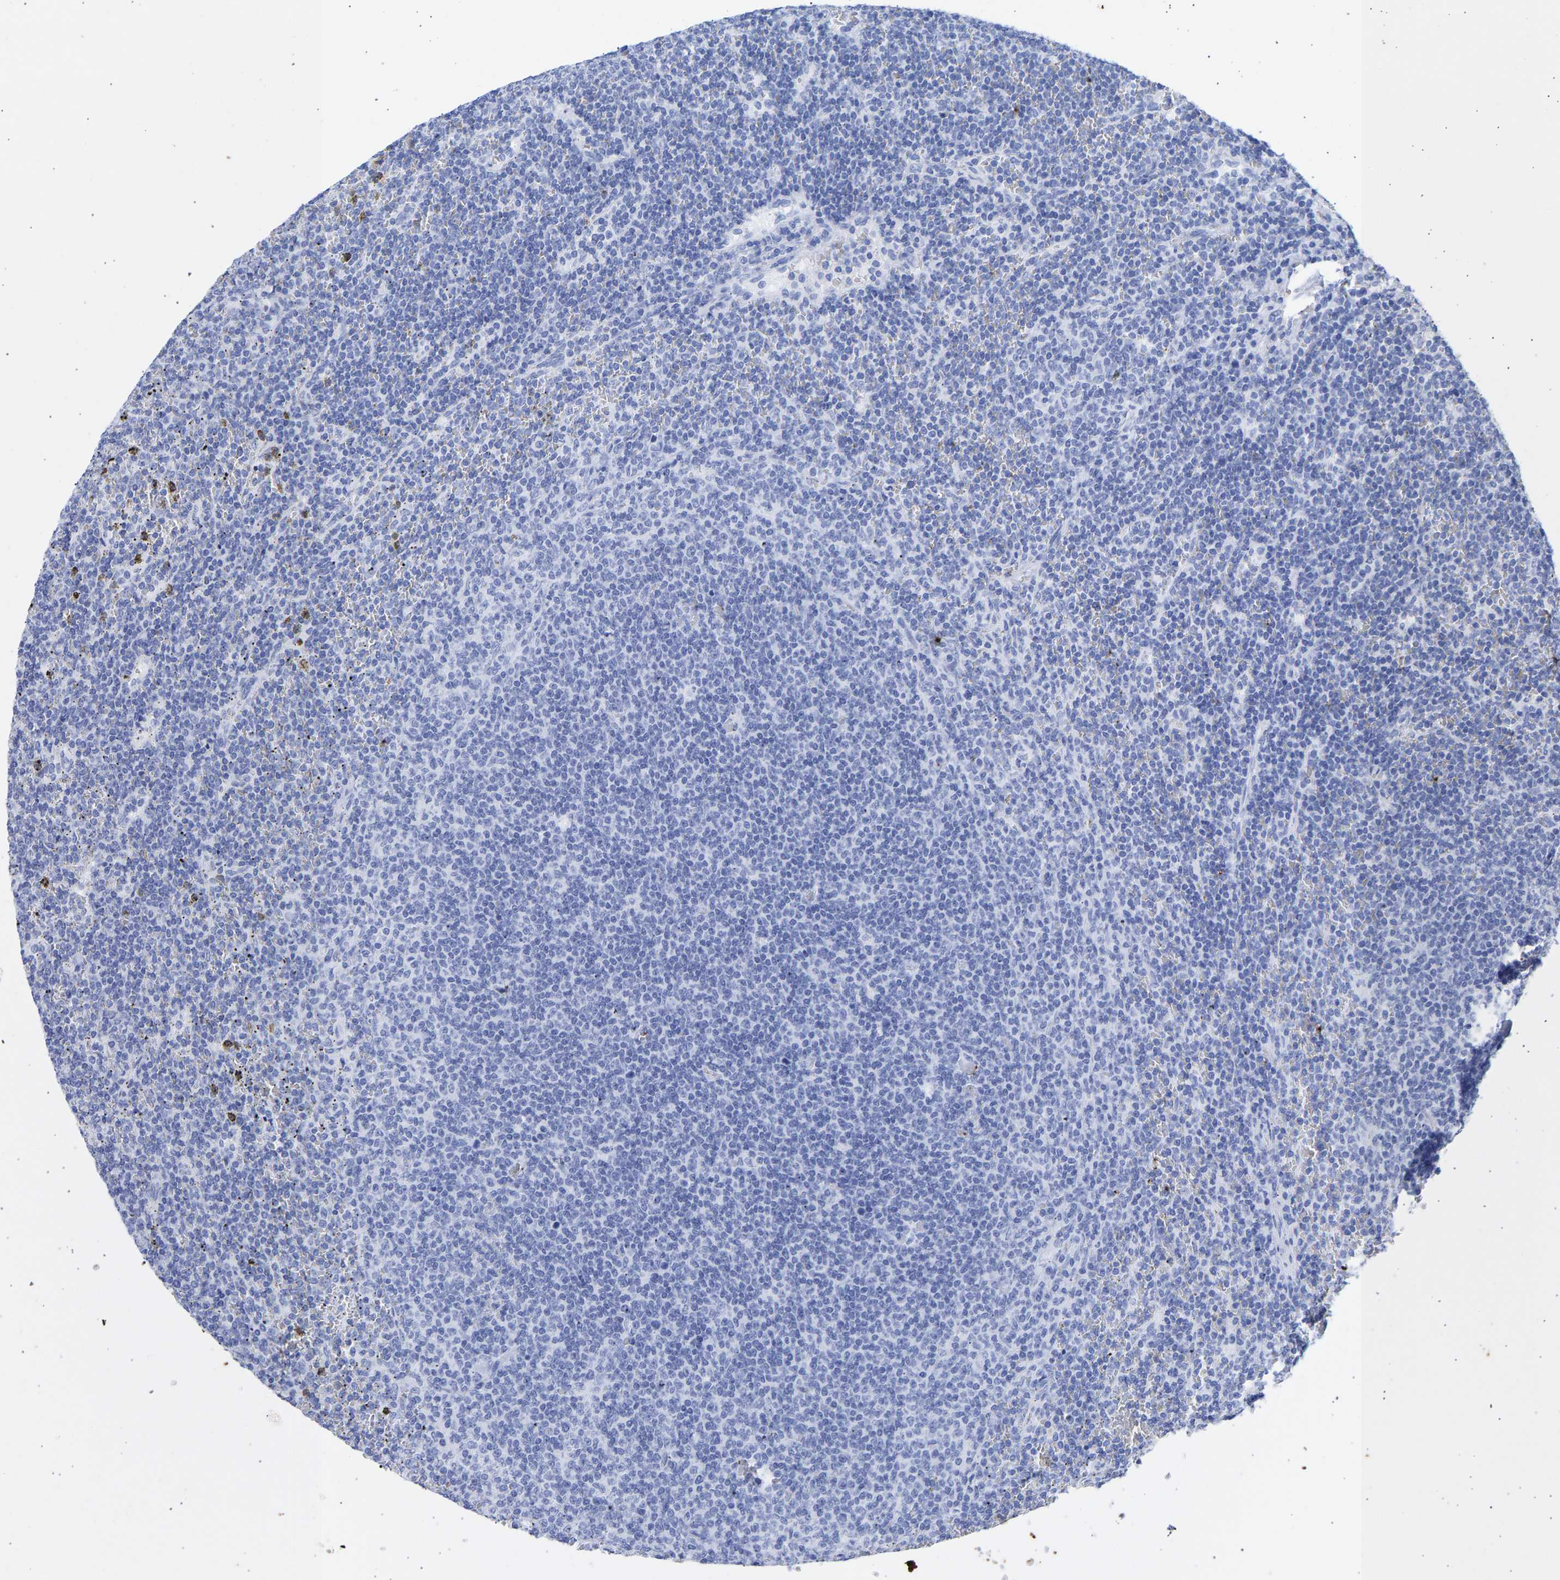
{"staining": {"intensity": "negative", "quantity": "none", "location": "none"}, "tissue": "lymphoma", "cell_type": "Tumor cells", "image_type": "cancer", "snomed": [{"axis": "morphology", "description": "Malignant lymphoma, non-Hodgkin's type, Low grade"}, {"axis": "topography", "description": "Spleen"}], "caption": "Low-grade malignant lymphoma, non-Hodgkin's type was stained to show a protein in brown. There is no significant staining in tumor cells. (Stains: DAB IHC with hematoxylin counter stain, Microscopy: brightfield microscopy at high magnification).", "gene": "KRT1", "patient": {"sex": "female", "age": 50}}